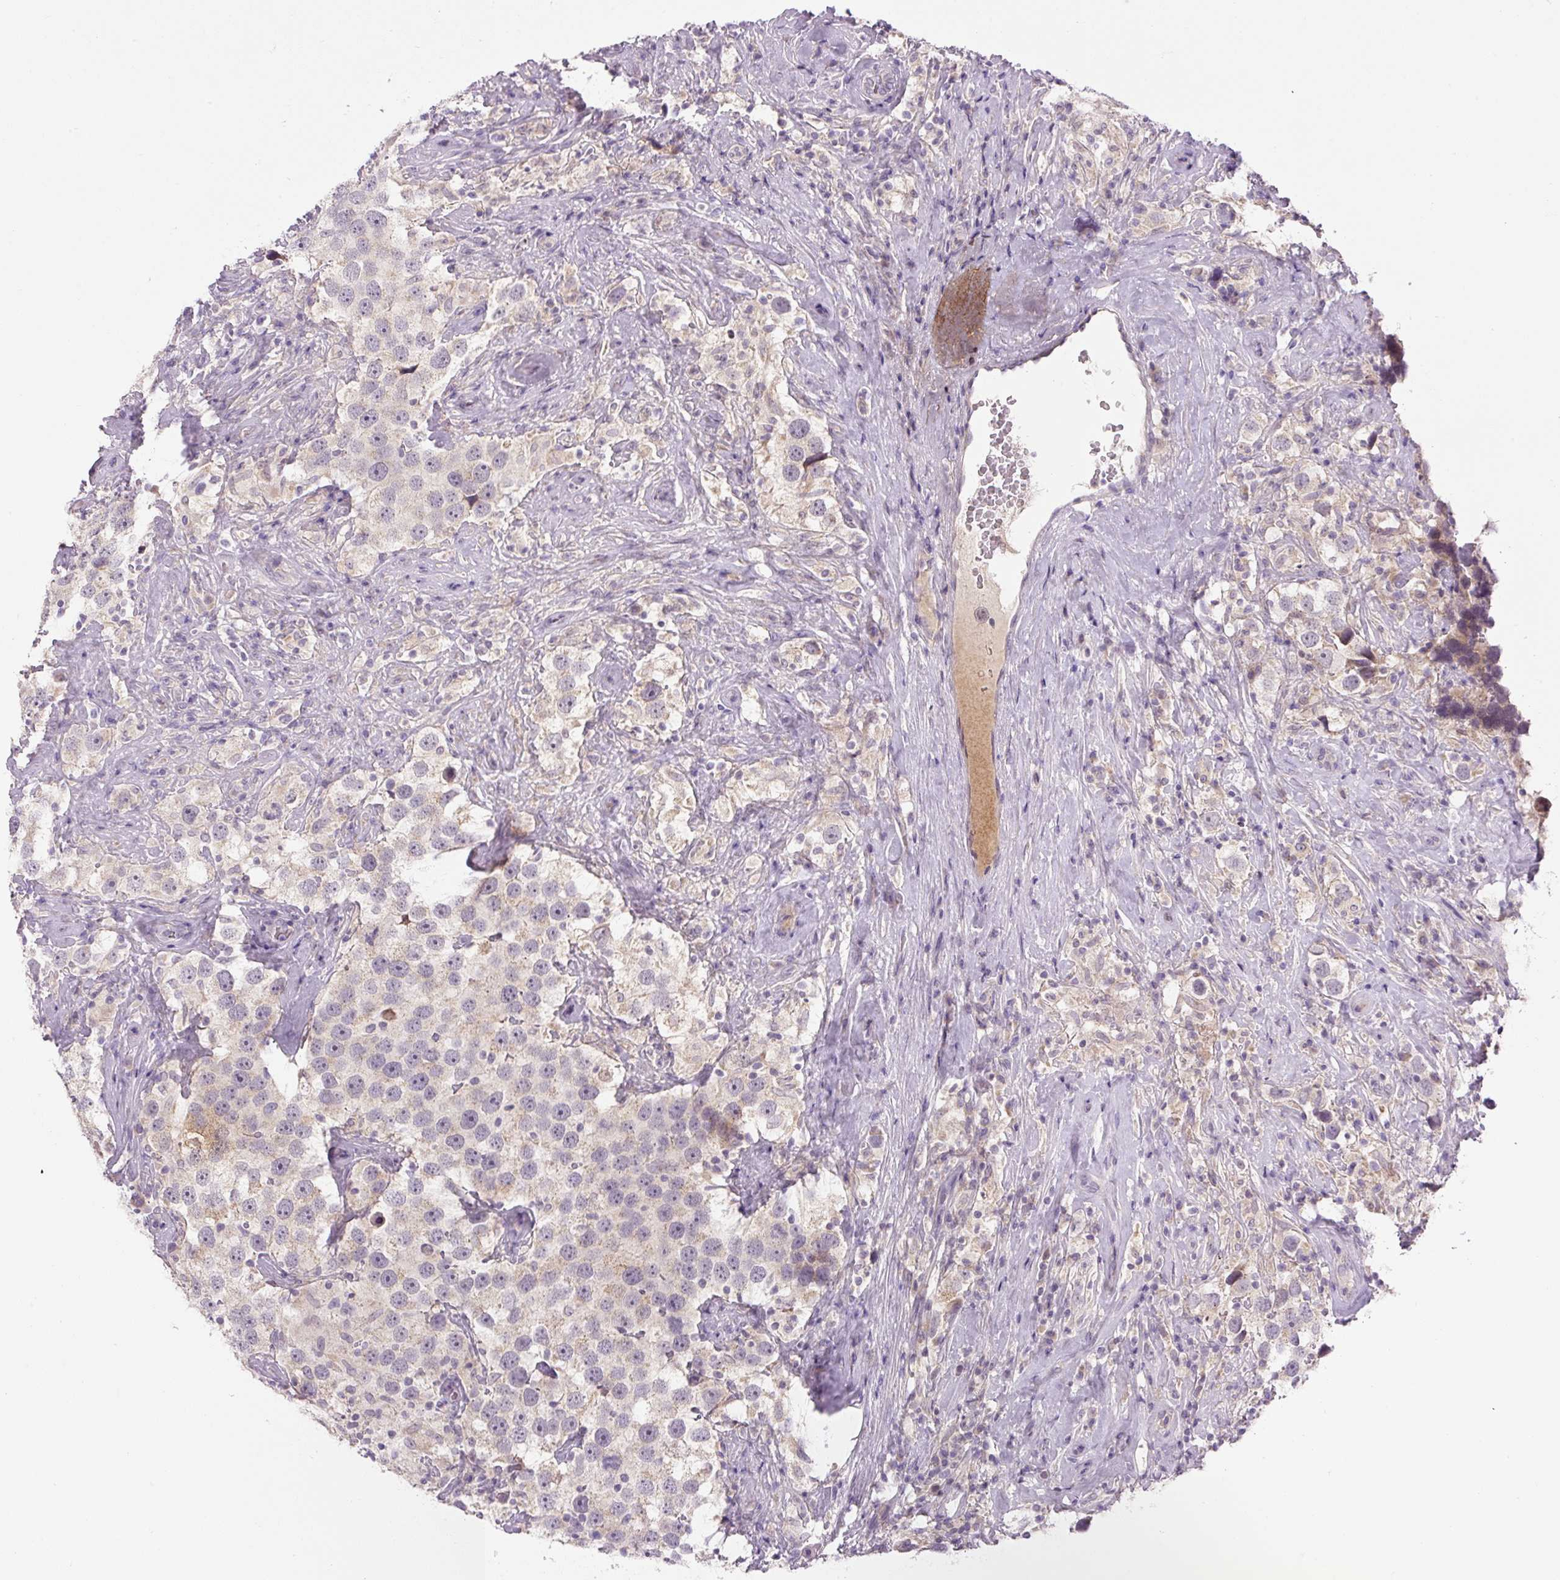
{"staining": {"intensity": "weak", "quantity": "<25%", "location": "cytoplasmic/membranous"}, "tissue": "testis cancer", "cell_type": "Tumor cells", "image_type": "cancer", "snomed": [{"axis": "morphology", "description": "Seminoma, NOS"}, {"axis": "topography", "description": "Testis"}], "caption": "This micrograph is of testis cancer (seminoma) stained with IHC to label a protein in brown with the nuclei are counter-stained blue. There is no expression in tumor cells.", "gene": "FABP7", "patient": {"sex": "male", "age": 49}}